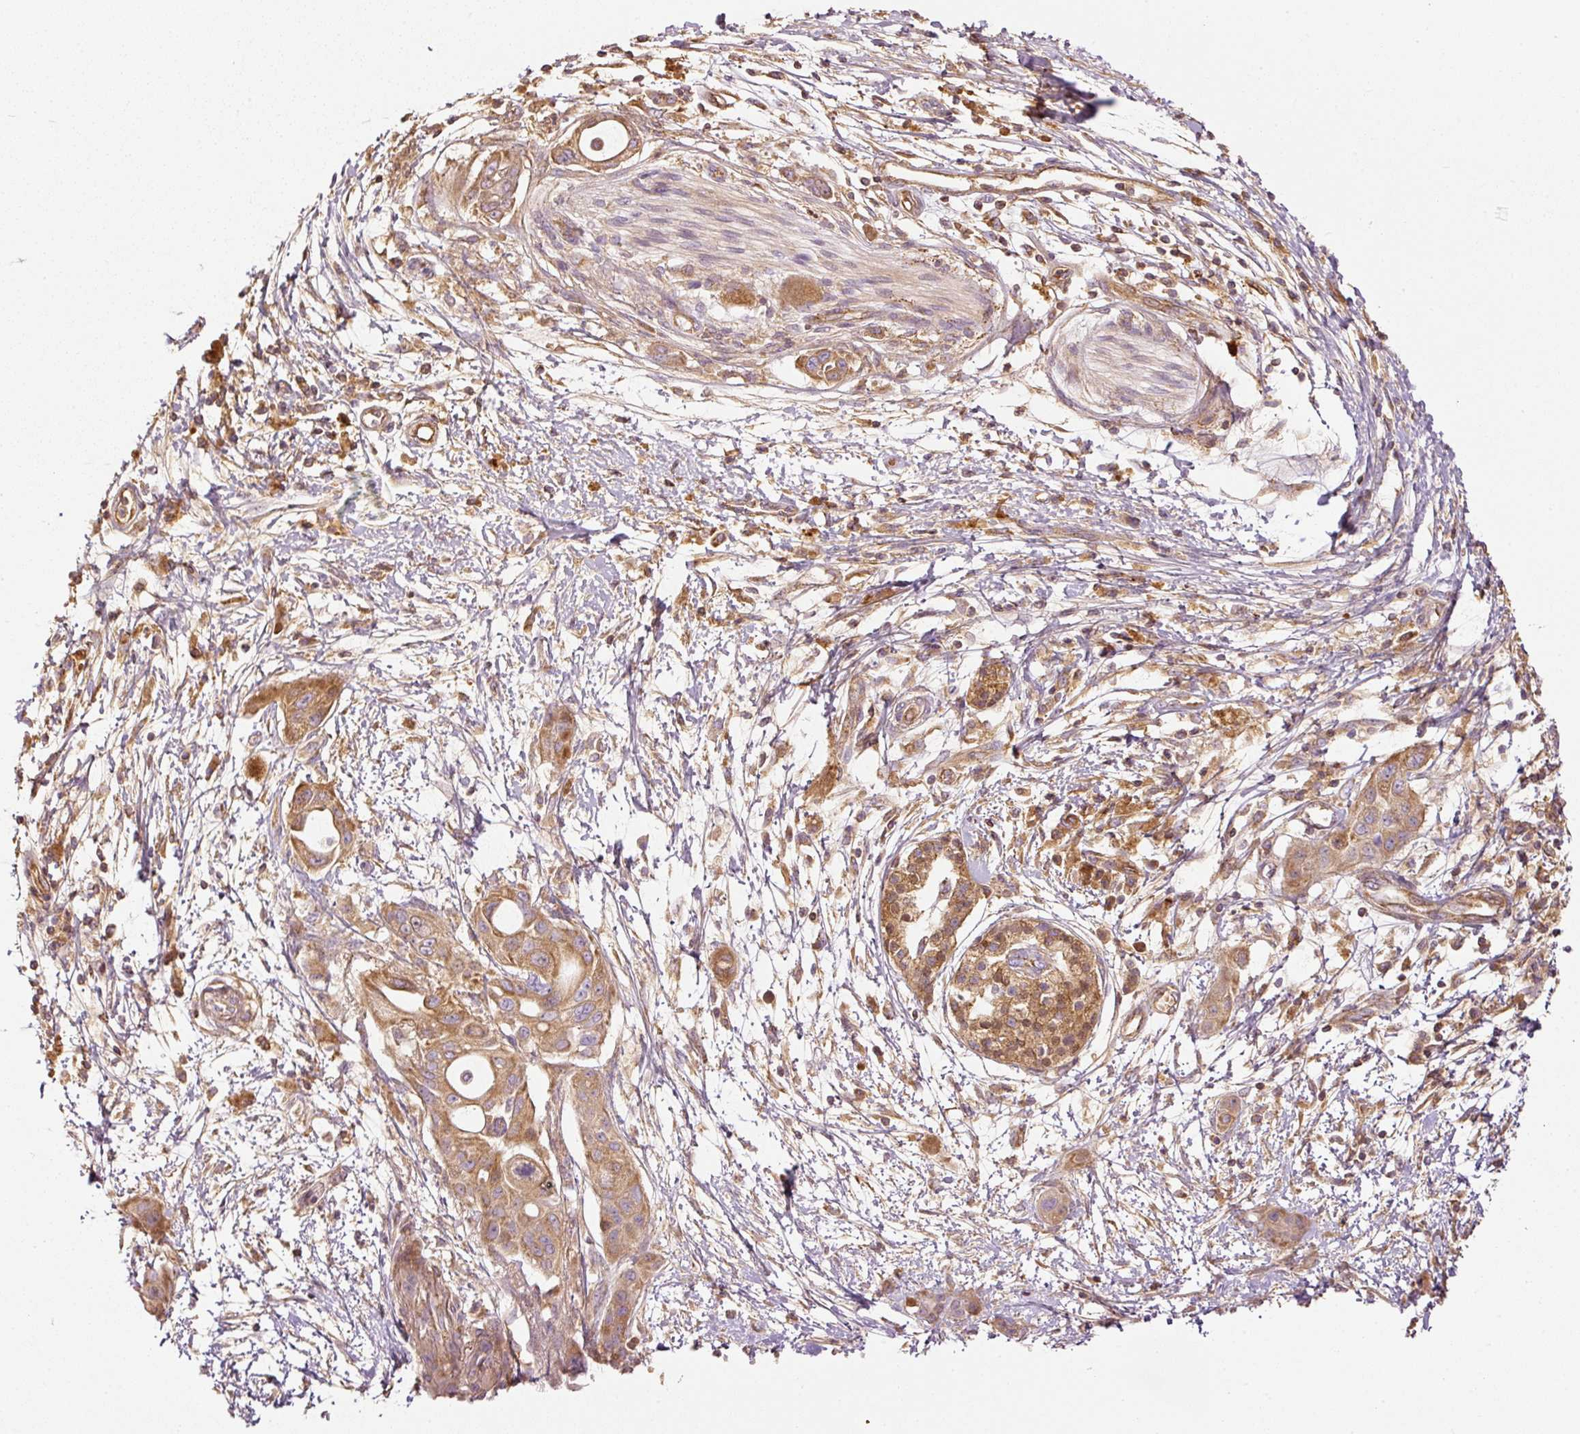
{"staining": {"intensity": "moderate", "quantity": ">75%", "location": "cytoplasmic/membranous"}, "tissue": "pancreatic cancer", "cell_type": "Tumor cells", "image_type": "cancer", "snomed": [{"axis": "morphology", "description": "Adenocarcinoma, NOS"}, {"axis": "topography", "description": "Pancreas"}], "caption": "A brown stain labels moderate cytoplasmic/membranous staining of a protein in human pancreatic adenocarcinoma tumor cells.", "gene": "SERPING1", "patient": {"sex": "male", "age": 68}}